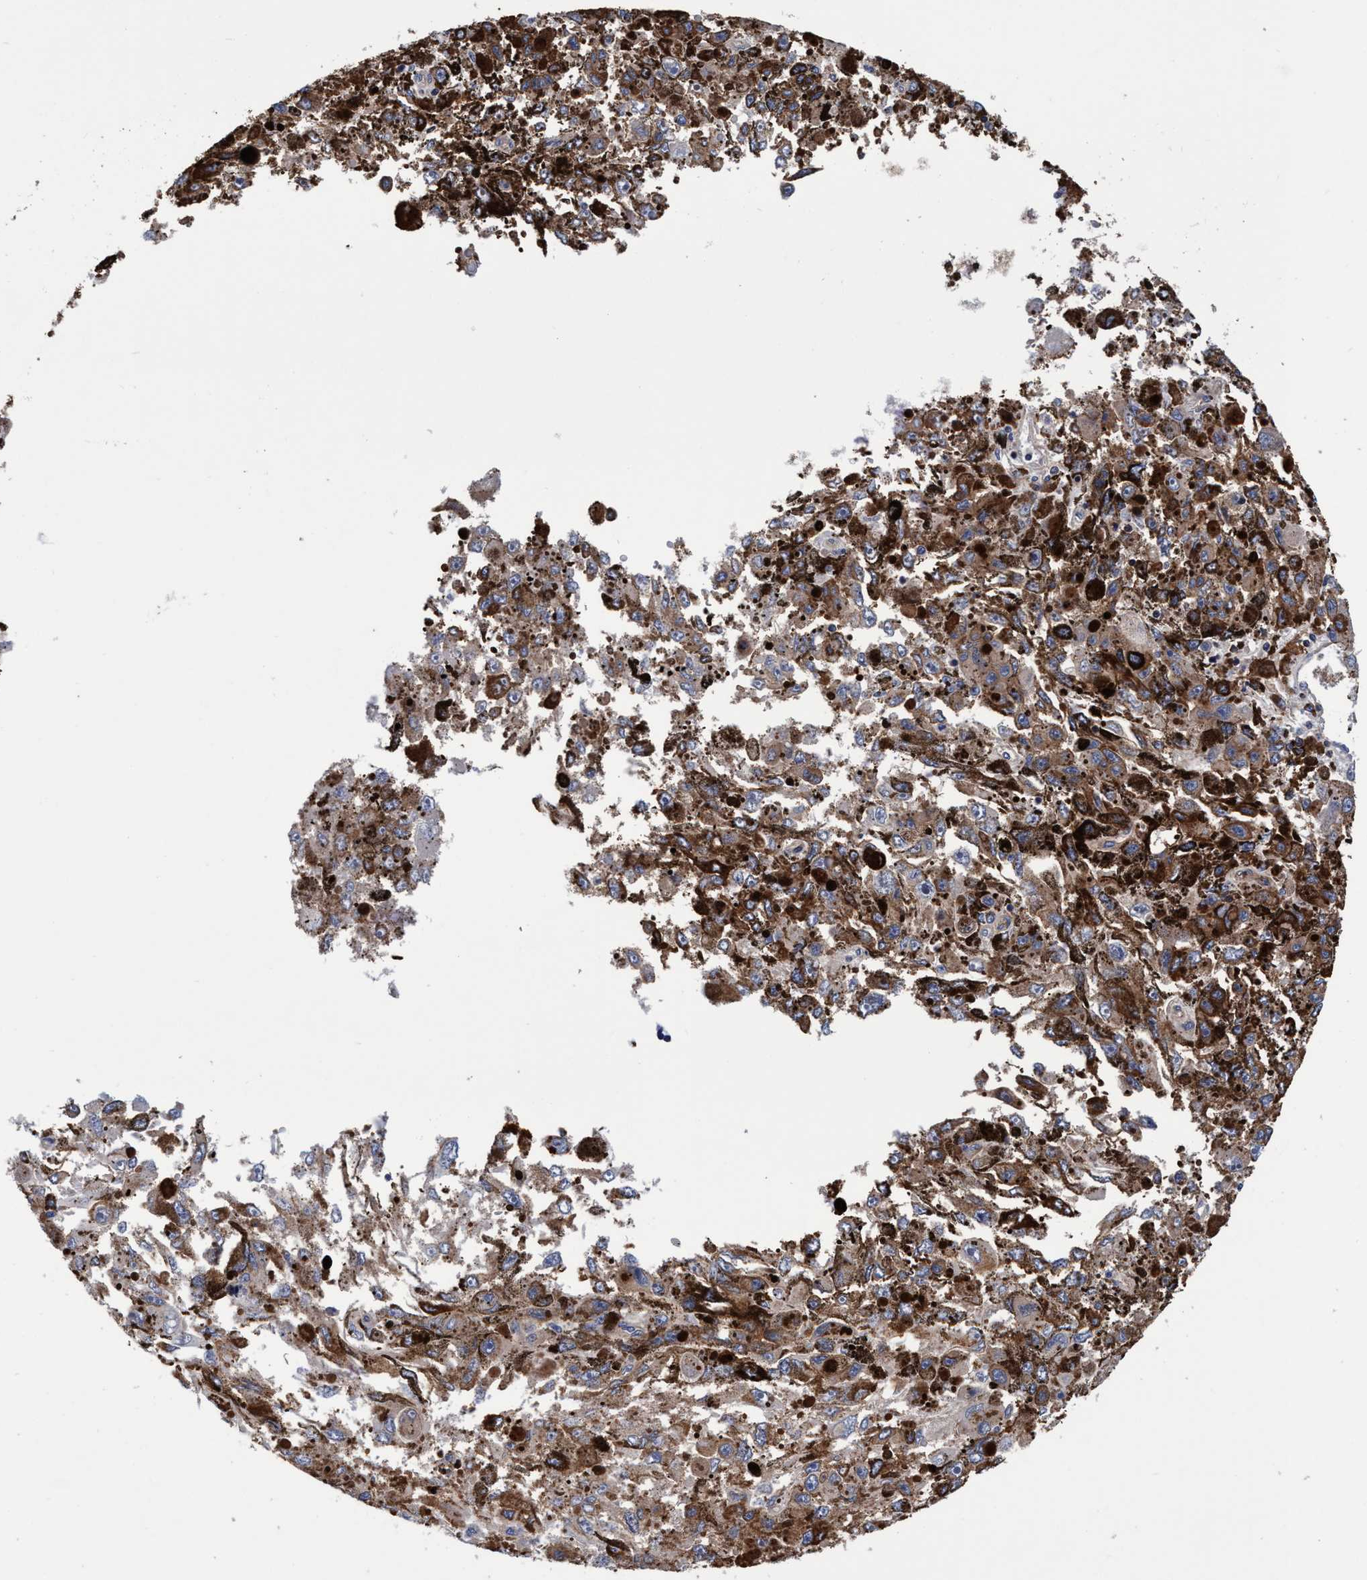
{"staining": {"intensity": "moderate", "quantity": ">75%", "location": "cytoplasmic/membranous"}, "tissue": "melanoma", "cell_type": "Tumor cells", "image_type": "cancer", "snomed": [{"axis": "morphology", "description": "Malignant melanoma, NOS"}, {"axis": "topography", "description": "Skin"}], "caption": "A brown stain highlights moderate cytoplasmic/membranous staining of a protein in human melanoma tumor cells.", "gene": "MCM3AP", "patient": {"sex": "female", "age": 104}}